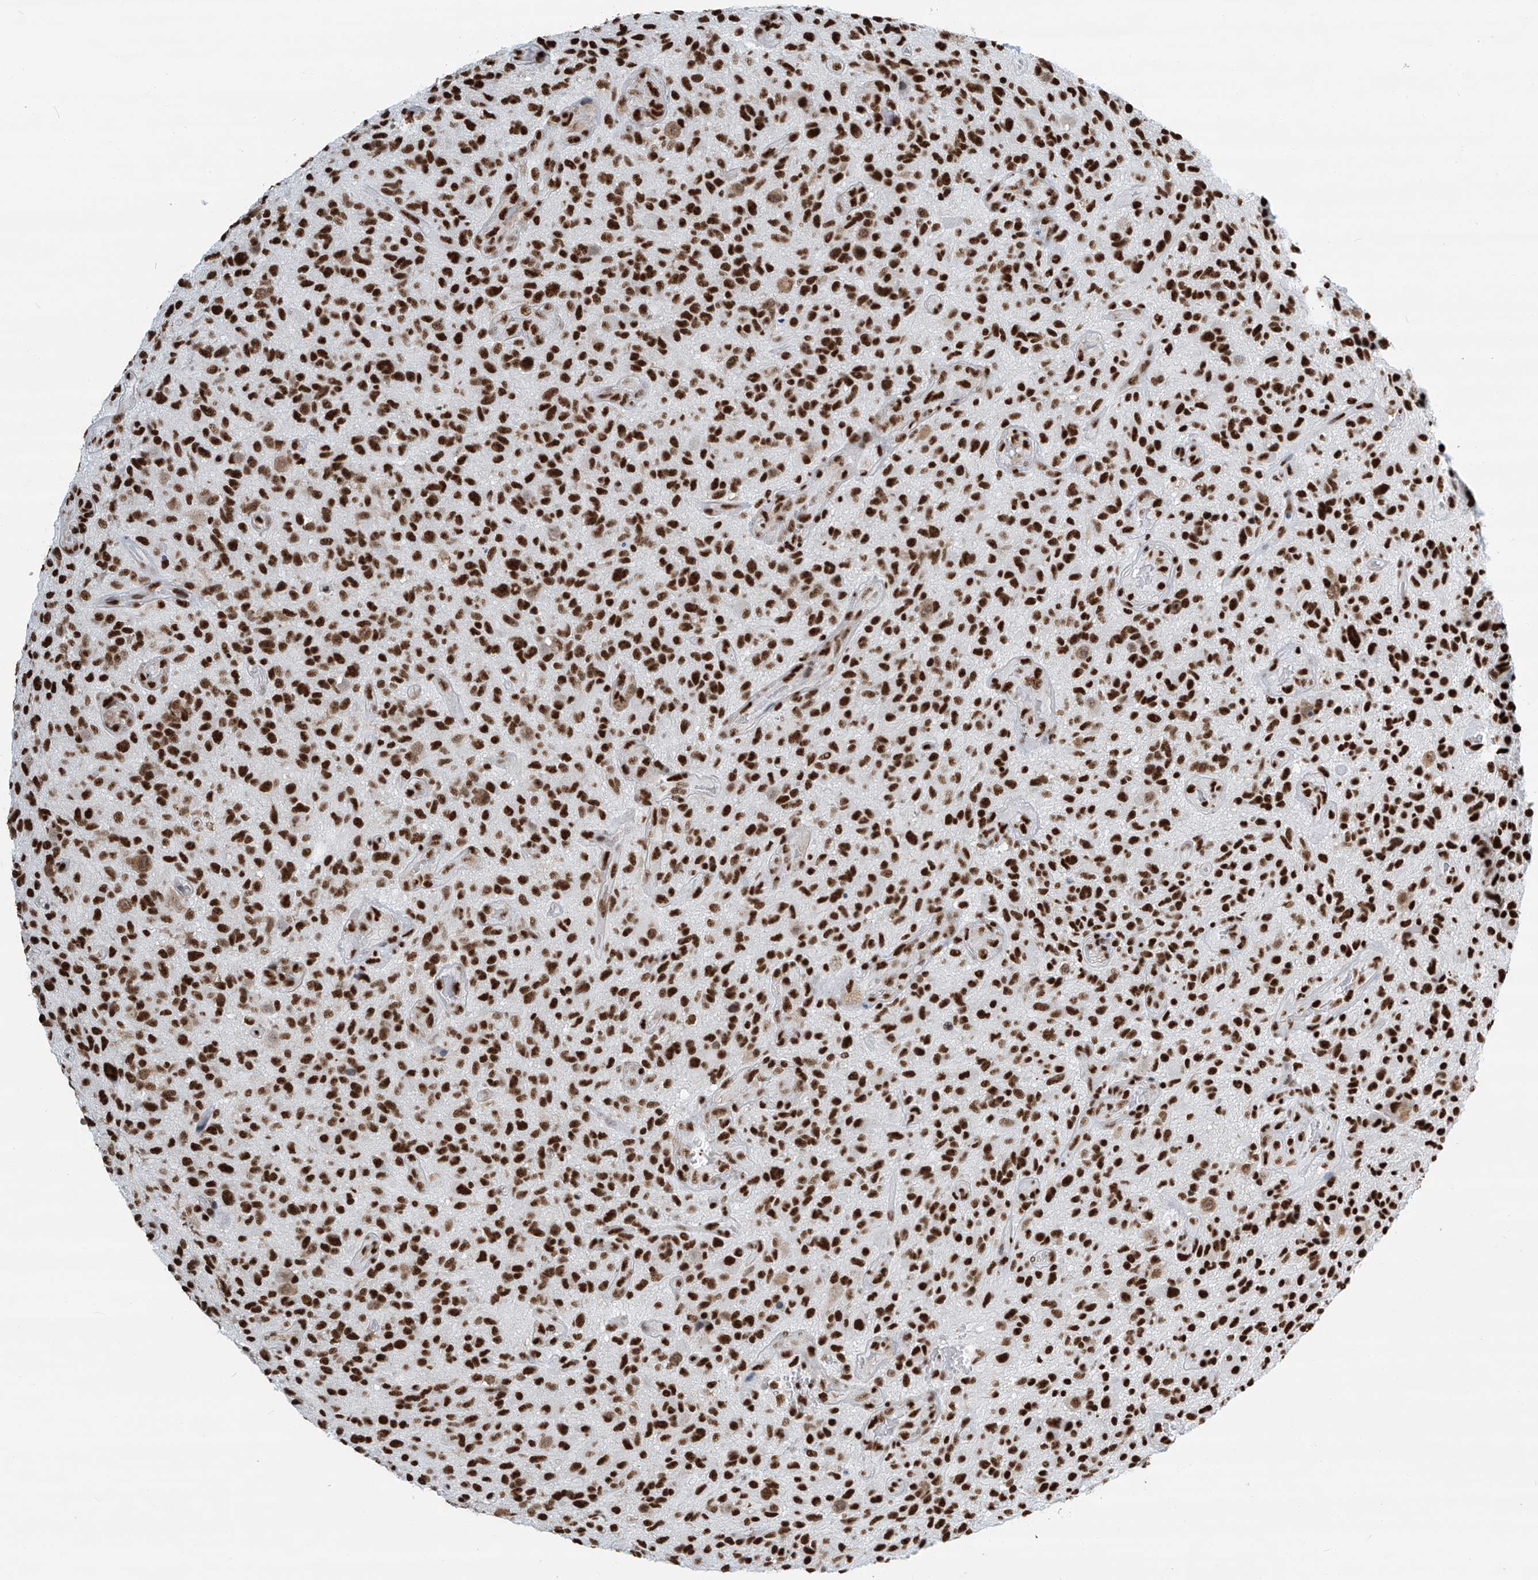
{"staining": {"intensity": "strong", "quantity": ">75%", "location": "nuclear"}, "tissue": "glioma", "cell_type": "Tumor cells", "image_type": "cancer", "snomed": [{"axis": "morphology", "description": "Glioma, malignant, High grade"}, {"axis": "topography", "description": "Brain"}], "caption": "IHC staining of glioma, which reveals high levels of strong nuclear positivity in about >75% of tumor cells indicating strong nuclear protein staining. The staining was performed using DAB (brown) for protein detection and nuclei were counterstained in hematoxylin (blue).", "gene": "SARNP", "patient": {"sex": "male", "age": 47}}